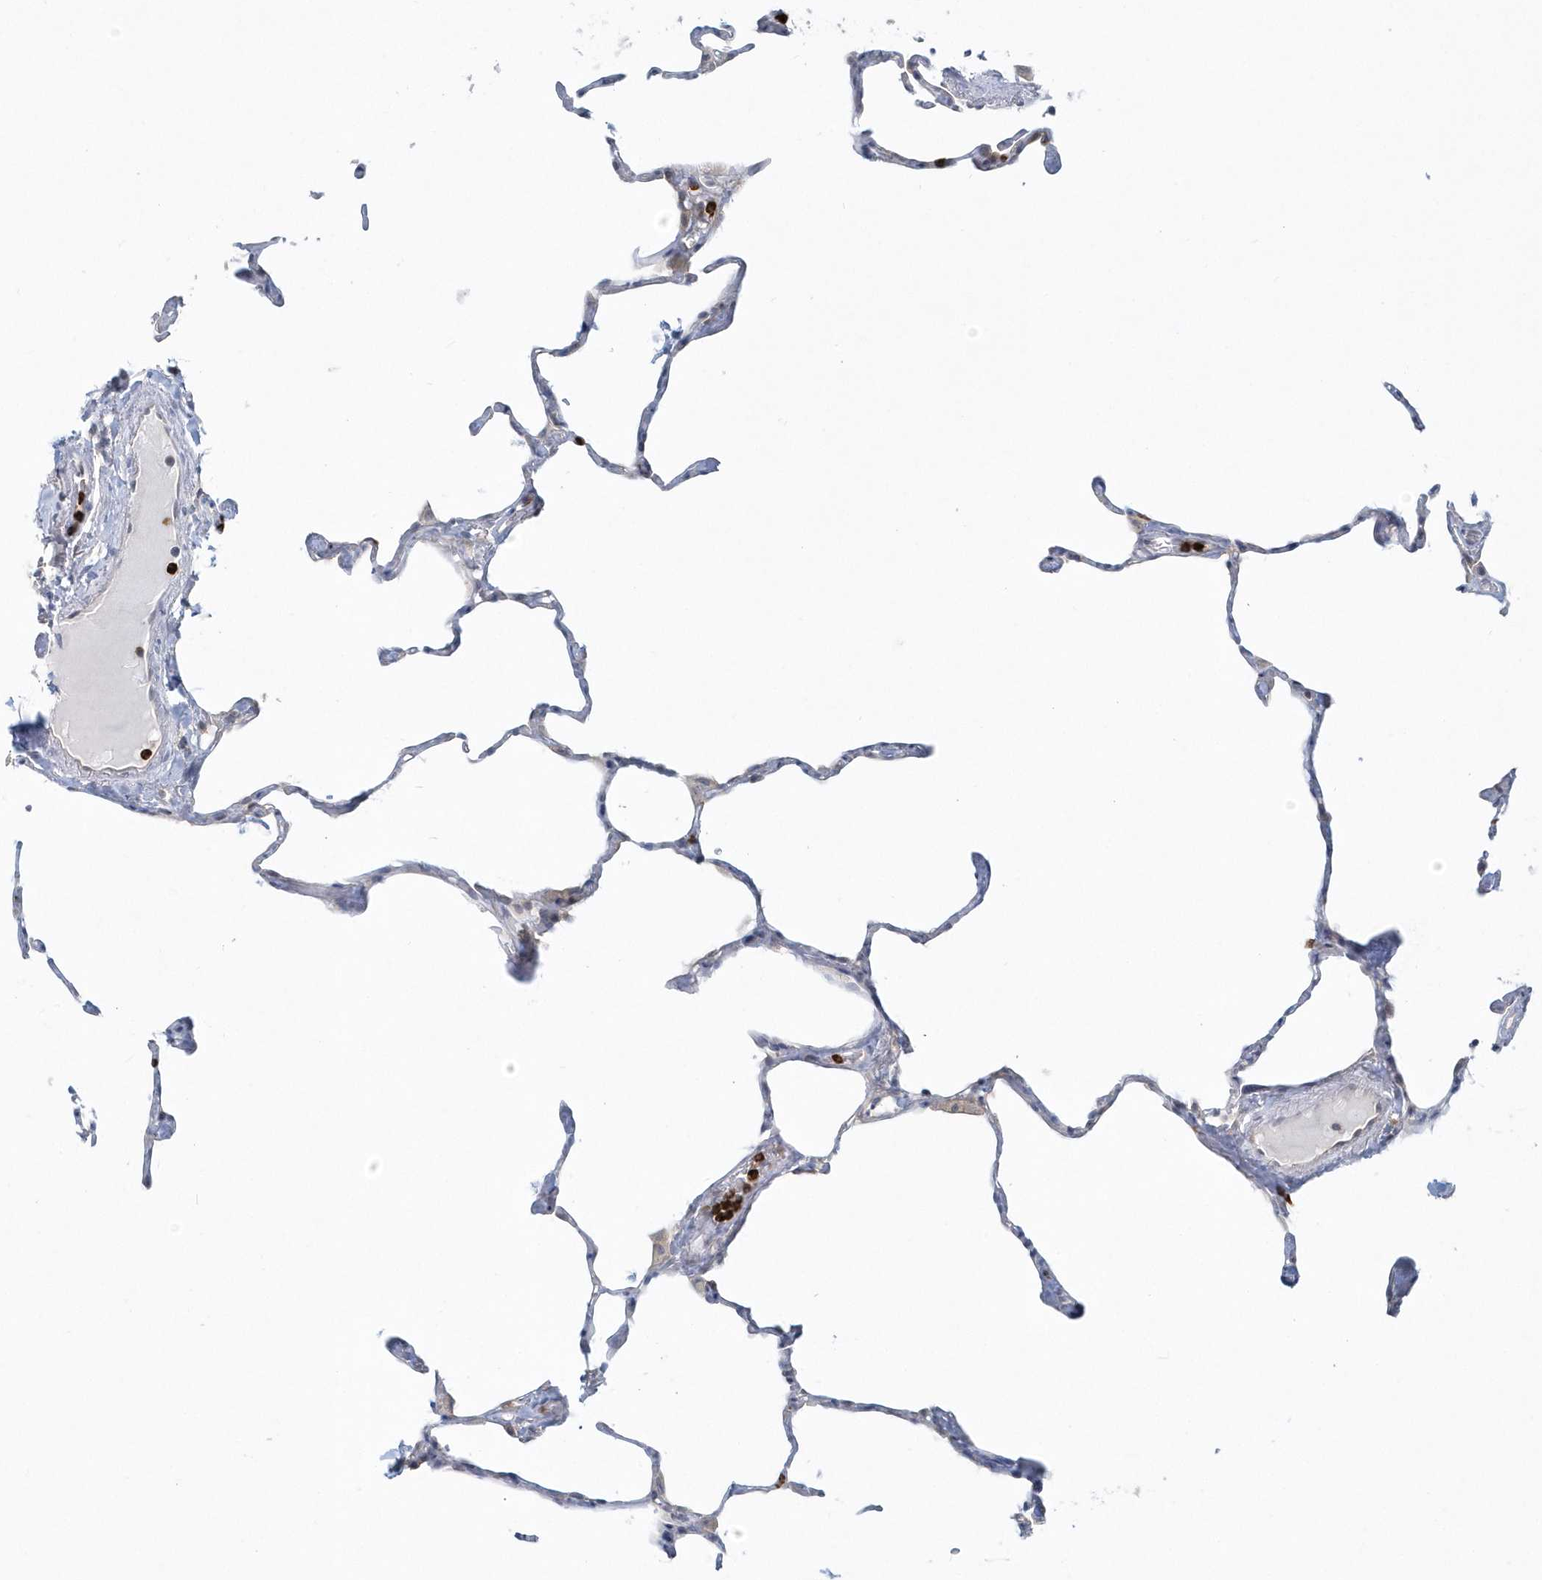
{"staining": {"intensity": "negative", "quantity": "none", "location": "none"}, "tissue": "lung", "cell_type": "Alveolar cells", "image_type": "normal", "snomed": [{"axis": "morphology", "description": "Normal tissue, NOS"}, {"axis": "topography", "description": "Lung"}], "caption": "There is no significant positivity in alveolar cells of lung. Nuclei are stained in blue.", "gene": "RNF7", "patient": {"sex": "male", "age": 65}}